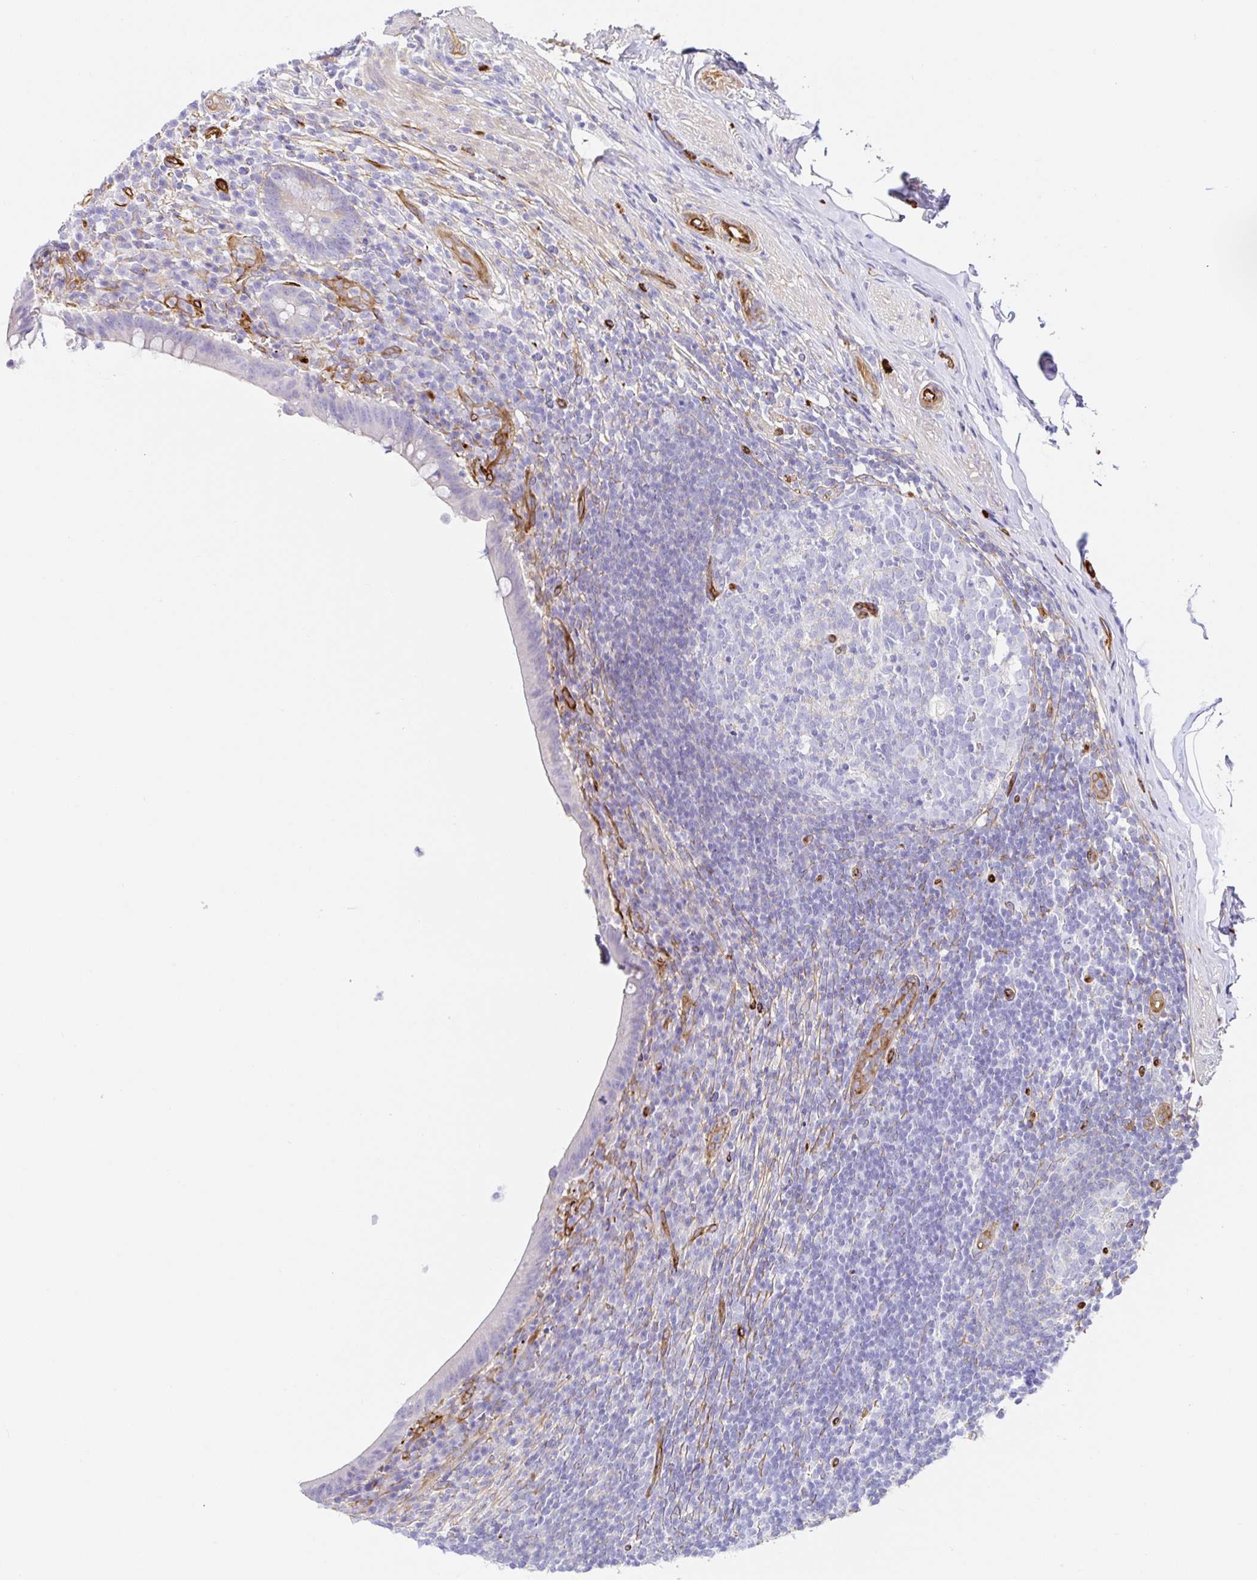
{"staining": {"intensity": "negative", "quantity": "none", "location": "none"}, "tissue": "appendix", "cell_type": "Glandular cells", "image_type": "normal", "snomed": [{"axis": "morphology", "description": "Normal tissue, NOS"}, {"axis": "topography", "description": "Appendix"}], "caption": "IHC of normal human appendix exhibits no expression in glandular cells. (Stains: DAB IHC with hematoxylin counter stain, Microscopy: brightfield microscopy at high magnification).", "gene": "DOCK1", "patient": {"sex": "female", "age": 56}}